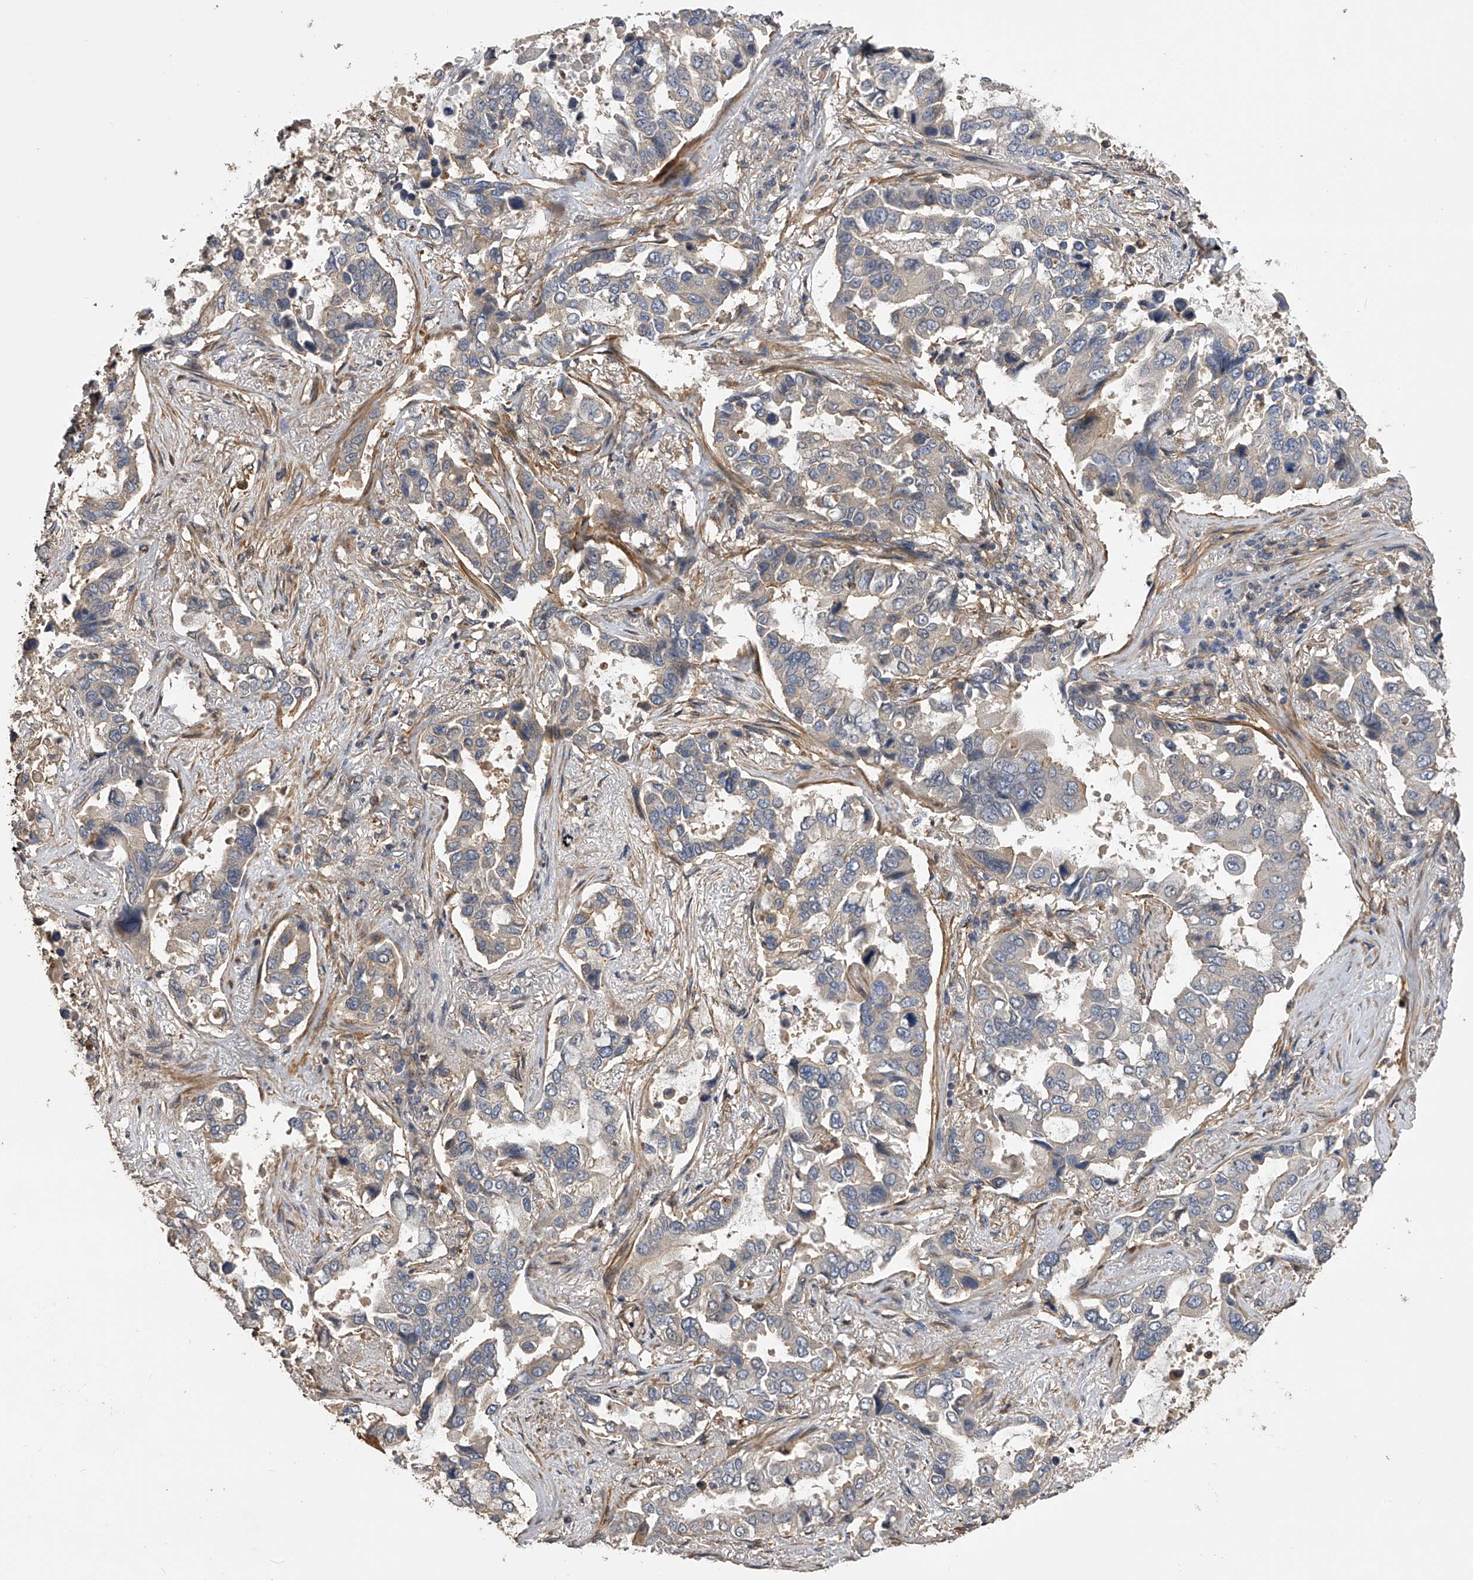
{"staining": {"intensity": "weak", "quantity": "25%-75%", "location": "cytoplasmic/membranous"}, "tissue": "lung cancer", "cell_type": "Tumor cells", "image_type": "cancer", "snomed": [{"axis": "morphology", "description": "Squamous cell carcinoma, NOS"}, {"axis": "topography", "description": "Lung"}], "caption": "Lung cancer stained with DAB immunohistochemistry demonstrates low levels of weak cytoplasmic/membranous expression in approximately 25%-75% of tumor cells.", "gene": "PTPRA", "patient": {"sex": "male", "age": 66}}